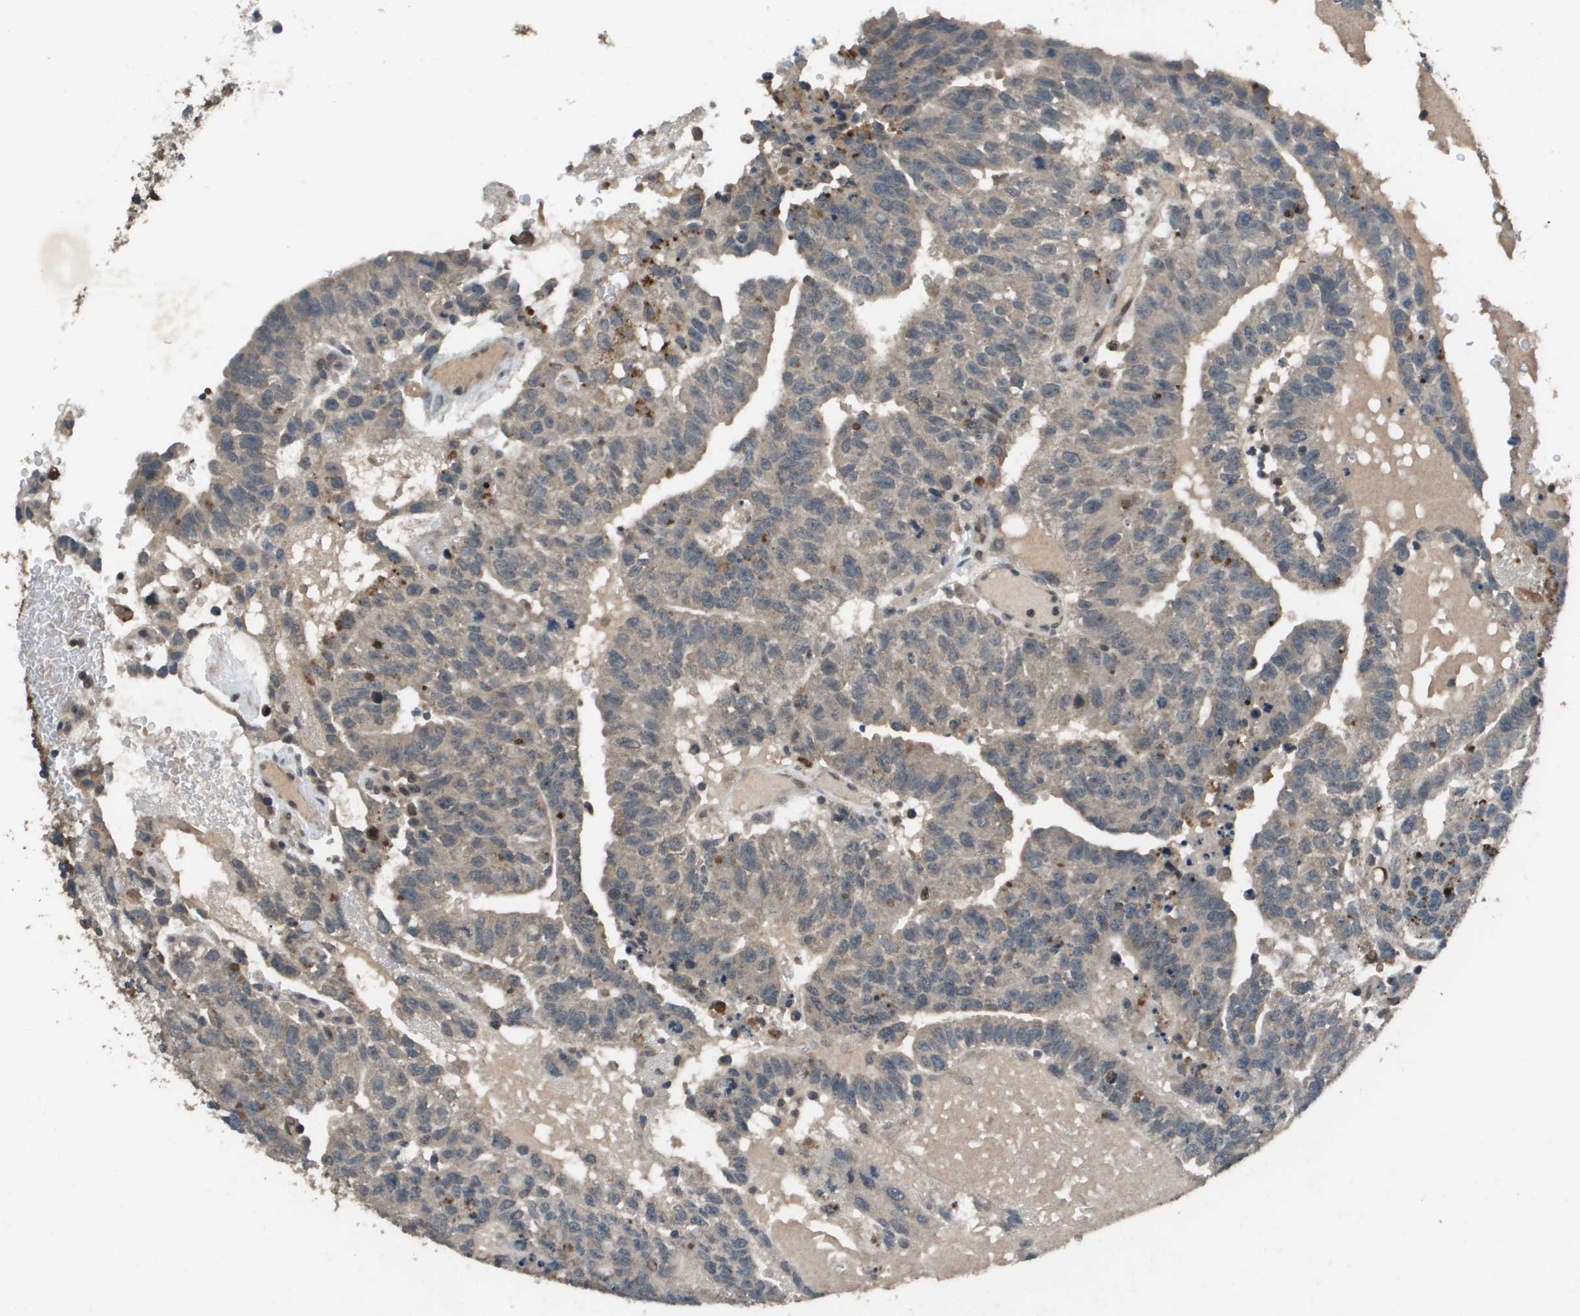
{"staining": {"intensity": "weak", "quantity": "<25%", "location": "cytoplasmic/membranous"}, "tissue": "testis cancer", "cell_type": "Tumor cells", "image_type": "cancer", "snomed": [{"axis": "morphology", "description": "Seminoma, NOS"}, {"axis": "morphology", "description": "Carcinoma, Embryonal, NOS"}, {"axis": "topography", "description": "Testis"}], "caption": "Immunohistochemistry photomicrograph of embryonal carcinoma (testis) stained for a protein (brown), which exhibits no expression in tumor cells. The staining is performed using DAB brown chromogen with nuclei counter-stained in using hematoxylin.", "gene": "GOSR2", "patient": {"sex": "male", "age": 52}}